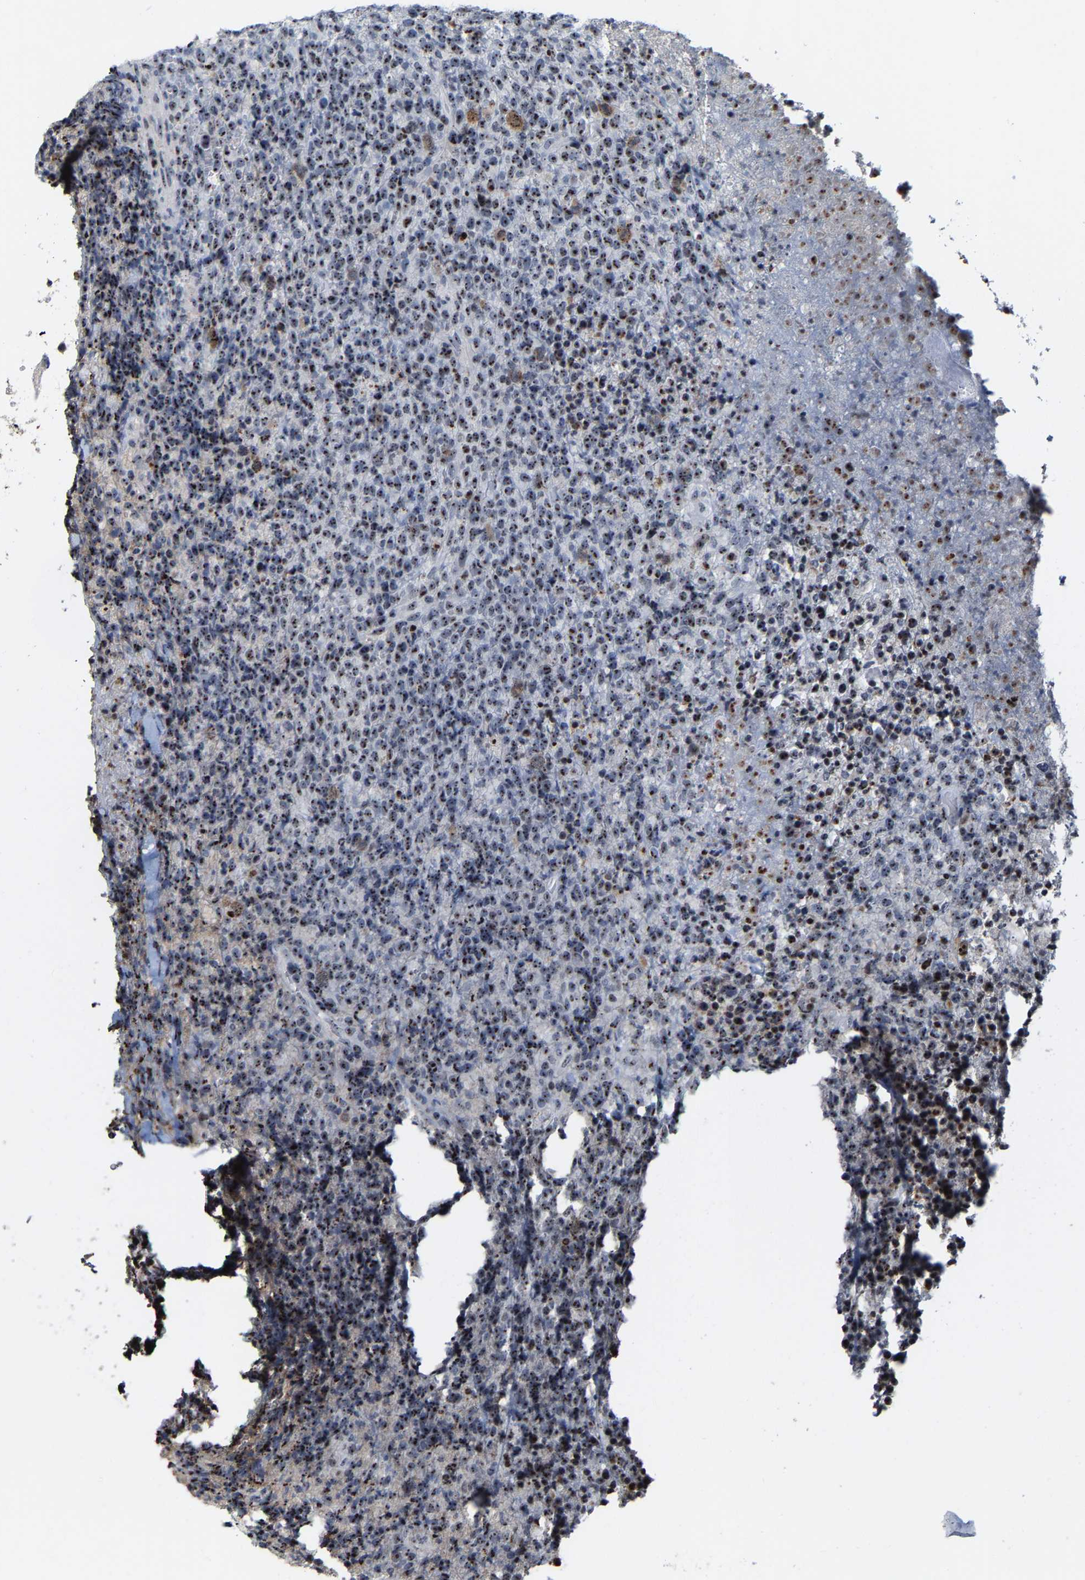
{"staining": {"intensity": "strong", "quantity": "25%-75%", "location": "nuclear"}, "tissue": "lymphoma", "cell_type": "Tumor cells", "image_type": "cancer", "snomed": [{"axis": "morphology", "description": "Malignant lymphoma, non-Hodgkin's type, Low grade"}, {"axis": "topography", "description": "Lymph node"}], "caption": "An image of human malignant lymphoma, non-Hodgkin's type (low-grade) stained for a protein demonstrates strong nuclear brown staining in tumor cells. Nuclei are stained in blue.", "gene": "NOP58", "patient": {"sex": "male", "age": 66}}